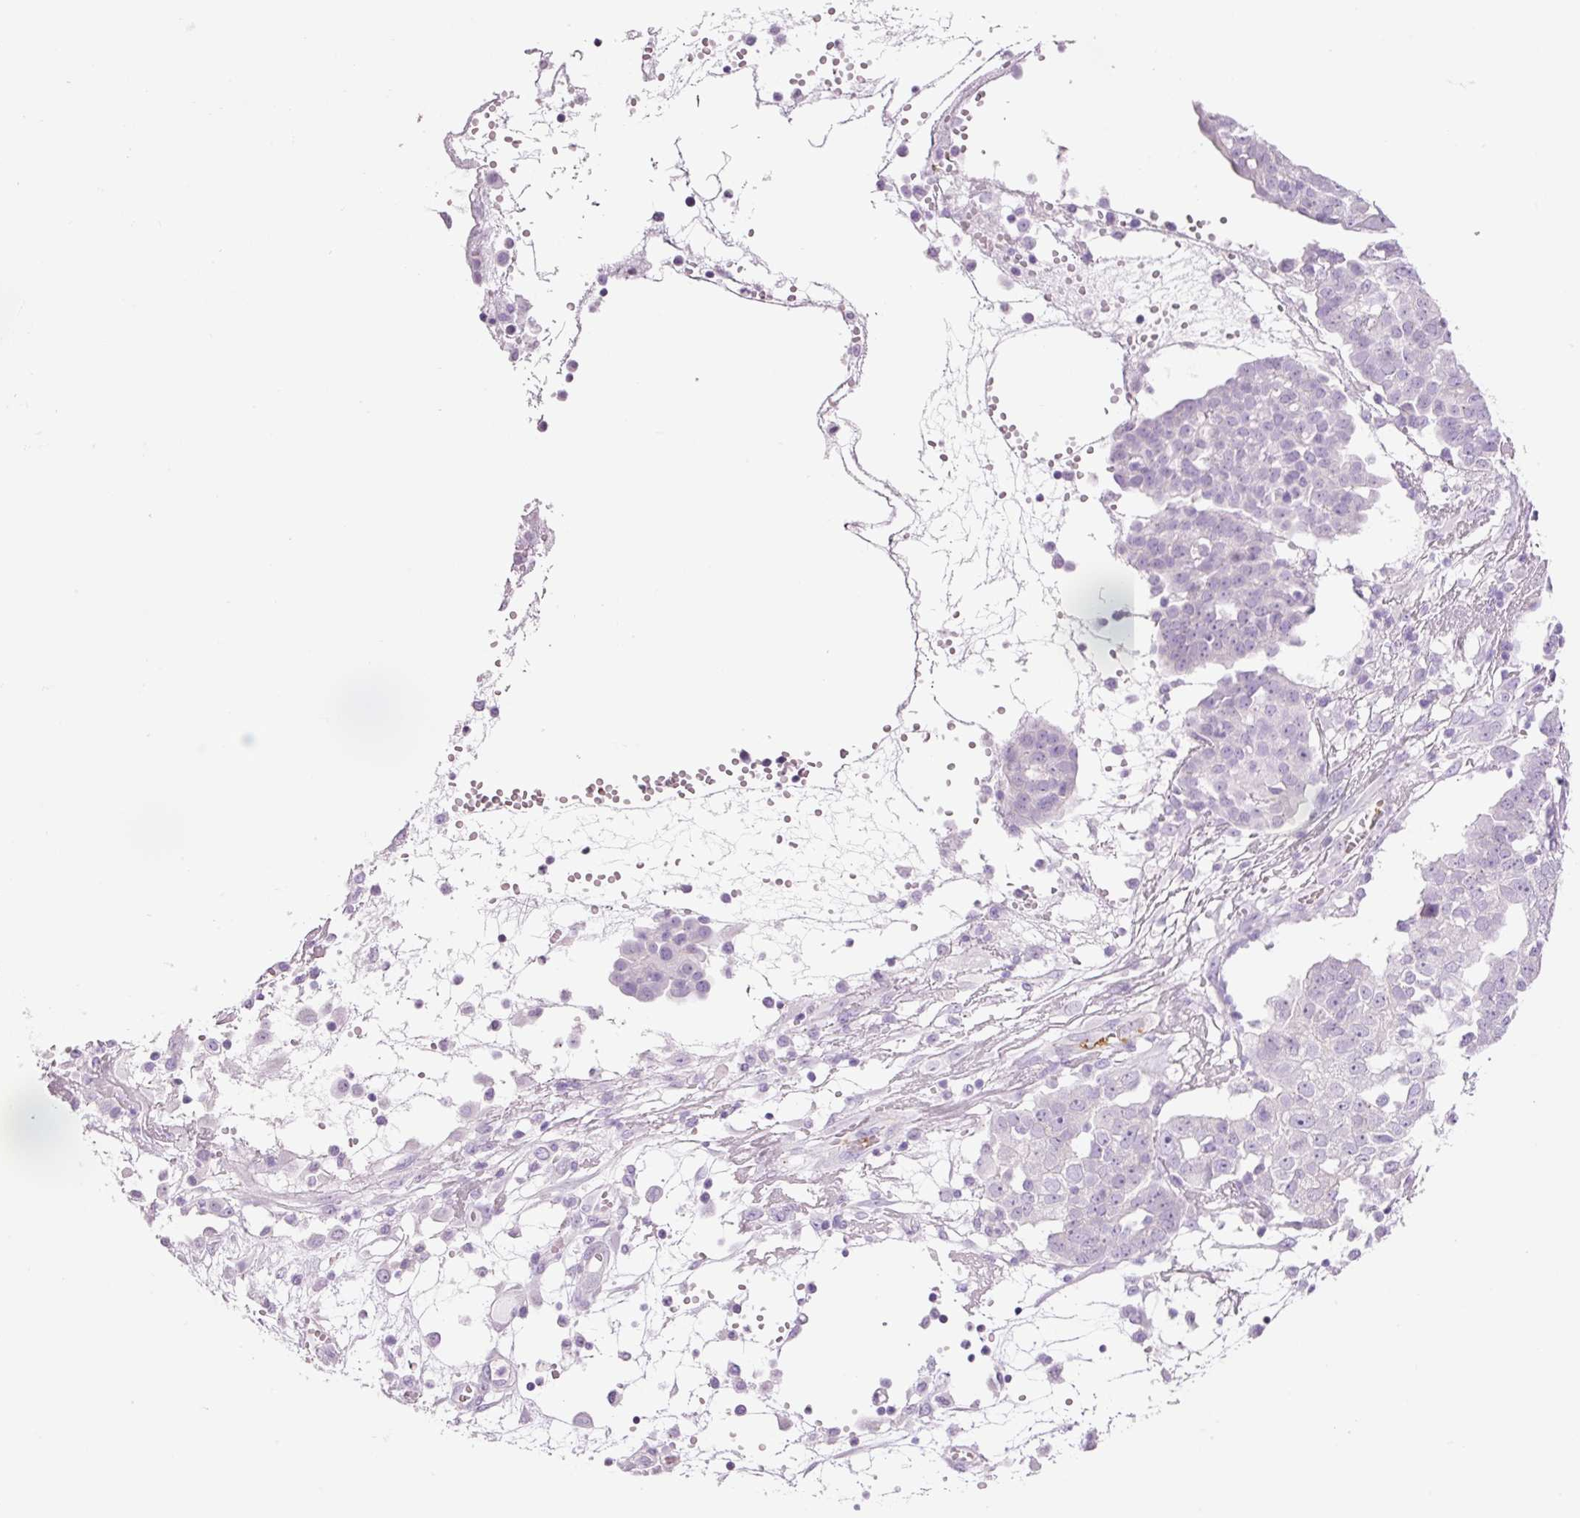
{"staining": {"intensity": "negative", "quantity": "none", "location": "none"}, "tissue": "ovarian cancer", "cell_type": "Tumor cells", "image_type": "cancer", "snomed": [{"axis": "morphology", "description": "Cystadenocarcinoma, serous, NOS"}, {"axis": "topography", "description": "Soft tissue"}, {"axis": "topography", "description": "Ovary"}], "caption": "Immunohistochemical staining of human ovarian serous cystadenocarcinoma demonstrates no significant expression in tumor cells.", "gene": "HSPA4L", "patient": {"sex": "female", "age": 57}}